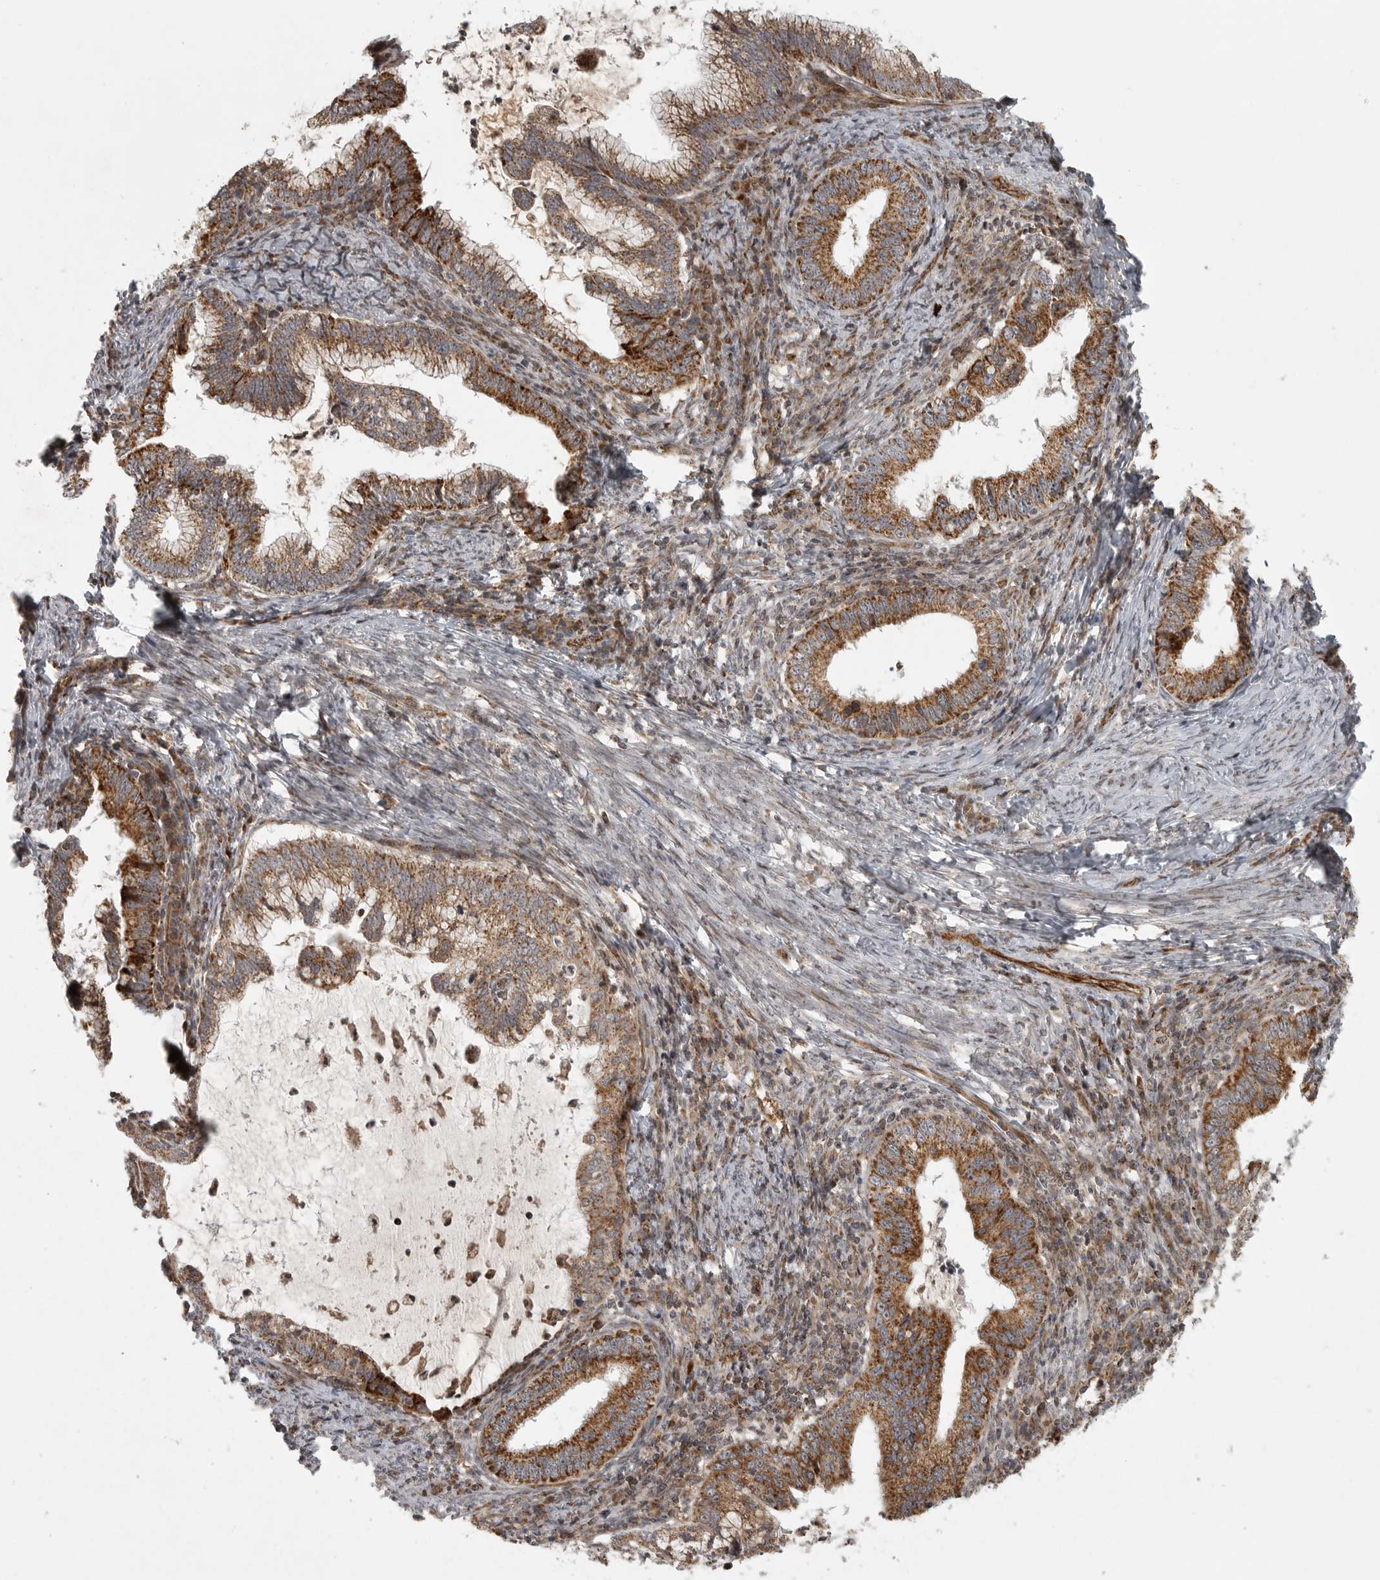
{"staining": {"intensity": "moderate", "quantity": ">75%", "location": "cytoplasmic/membranous"}, "tissue": "cervical cancer", "cell_type": "Tumor cells", "image_type": "cancer", "snomed": [{"axis": "morphology", "description": "Adenocarcinoma, NOS"}, {"axis": "topography", "description": "Cervix"}], "caption": "Immunohistochemical staining of human cervical adenocarcinoma displays medium levels of moderate cytoplasmic/membranous protein staining in approximately >75% of tumor cells.", "gene": "NARS2", "patient": {"sex": "female", "age": 36}}